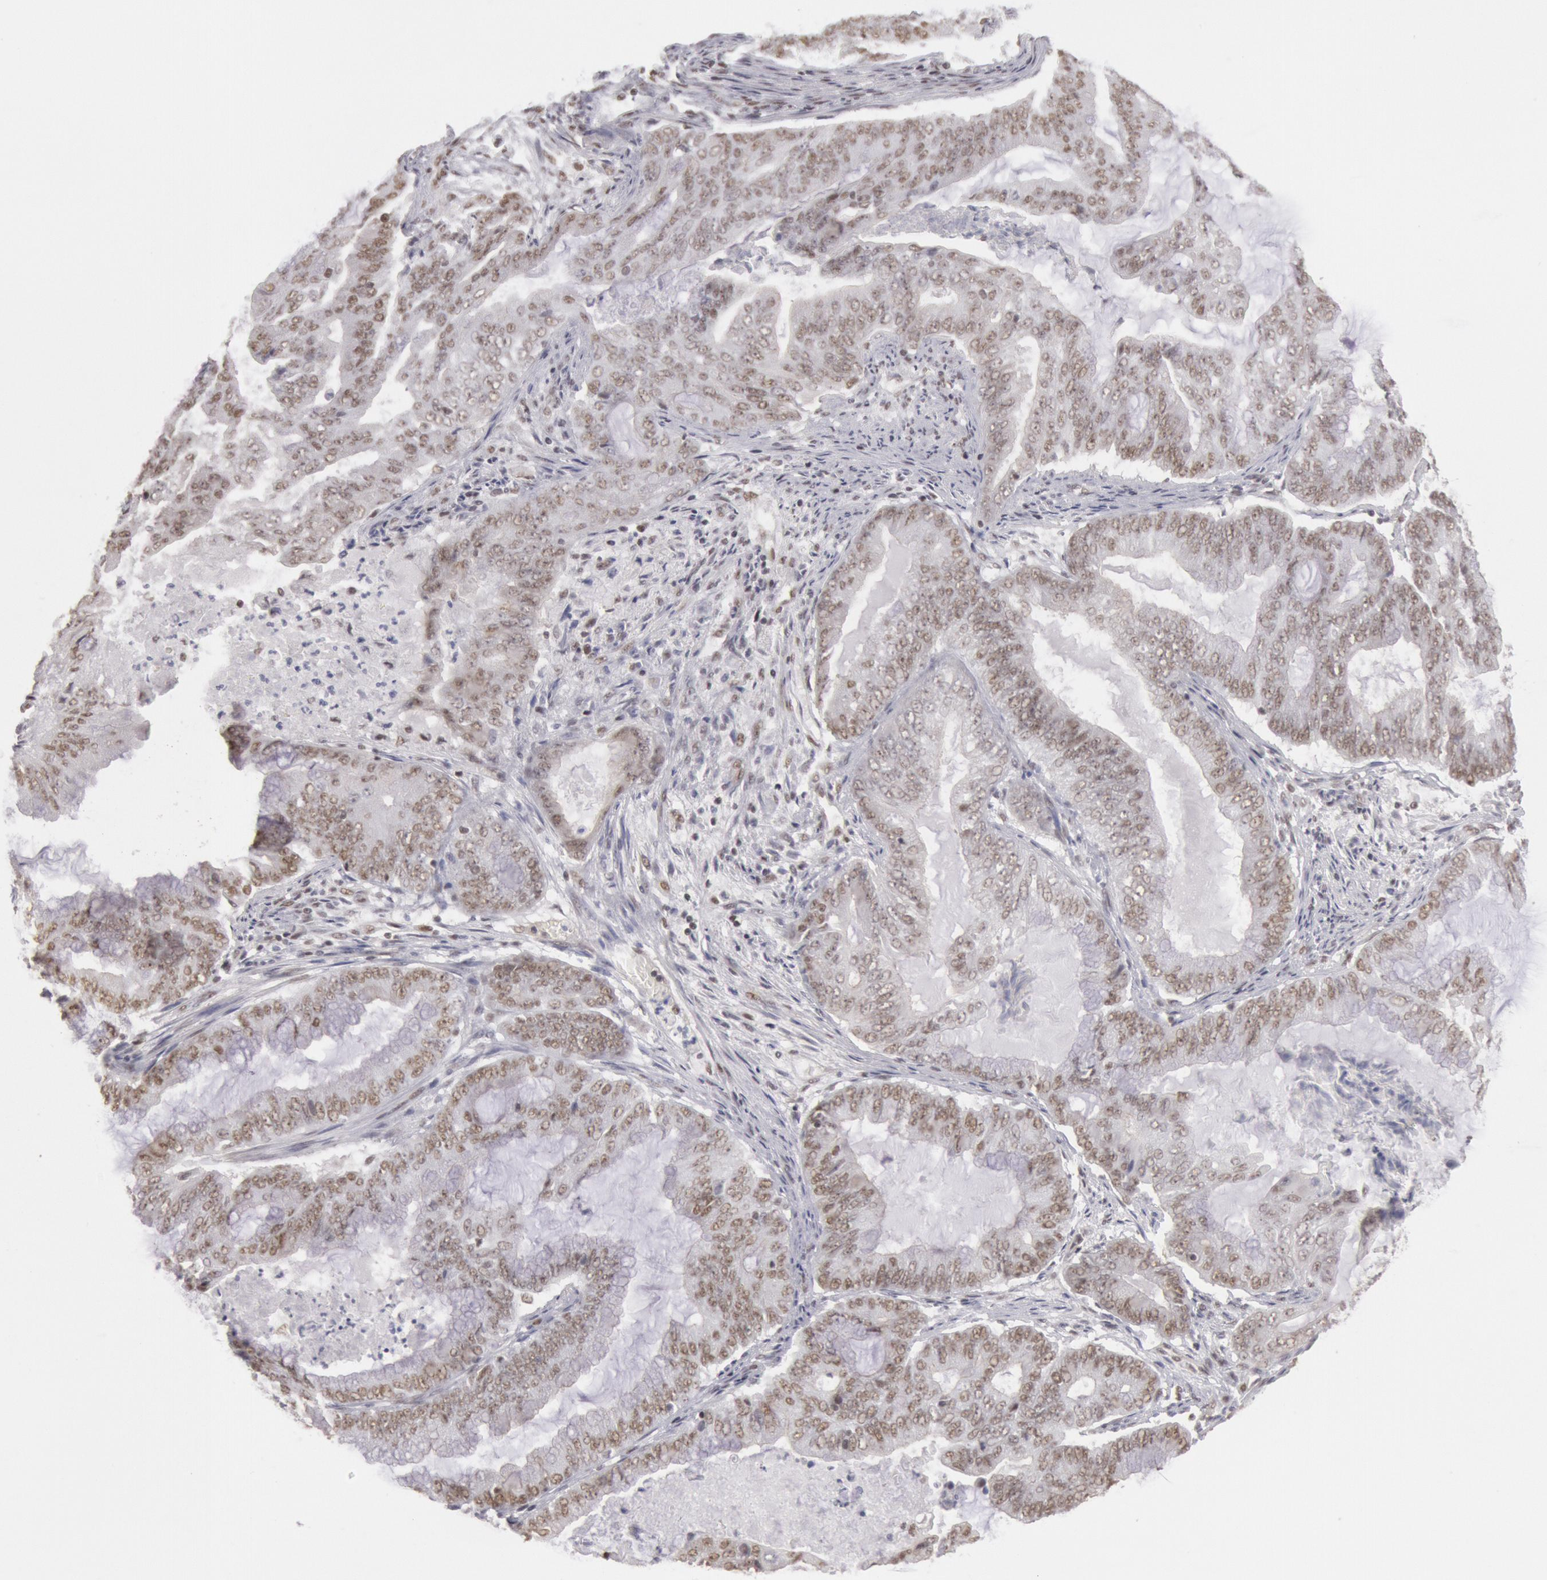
{"staining": {"intensity": "moderate", "quantity": "25%-75%", "location": "nuclear"}, "tissue": "endometrial cancer", "cell_type": "Tumor cells", "image_type": "cancer", "snomed": [{"axis": "morphology", "description": "Adenocarcinoma, NOS"}, {"axis": "topography", "description": "Endometrium"}], "caption": "Endometrial cancer was stained to show a protein in brown. There is medium levels of moderate nuclear expression in about 25%-75% of tumor cells.", "gene": "ESS2", "patient": {"sex": "female", "age": 63}}